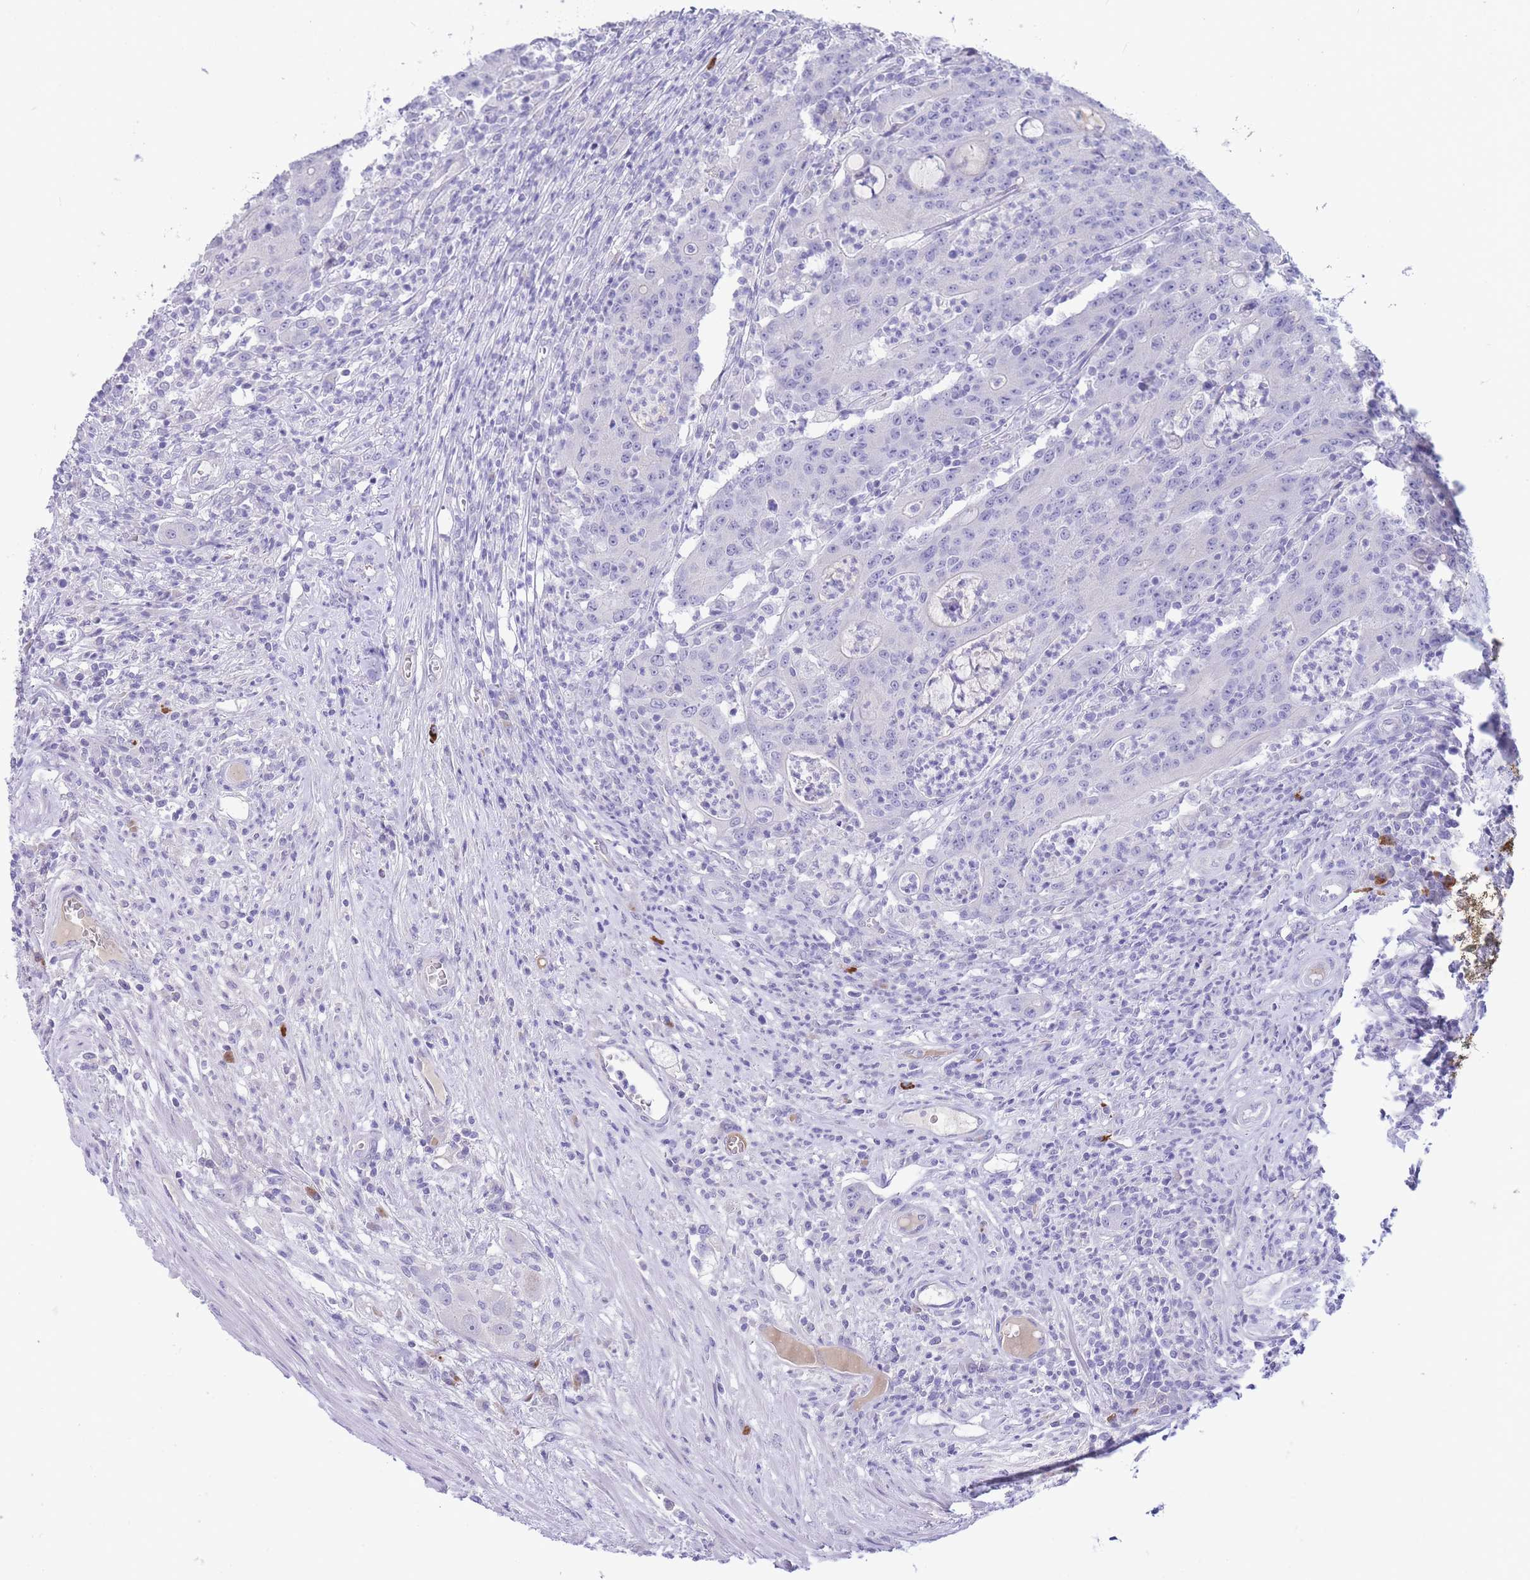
{"staining": {"intensity": "negative", "quantity": "none", "location": "none"}, "tissue": "colorectal cancer", "cell_type": "Tumor cells", "image_type": "cancer", "snomed": [{"axis": "morphology", "description": "Adenocarcinoma, NOS"}, {"axis": "topography", "description": "Colon"}], "caption": "IHC of human adenocarcinoma (colorectal) demonstrates no expression in tumor cells.", "gene": "ASAP3", "patient": {"sex": "male", "age": 83}}